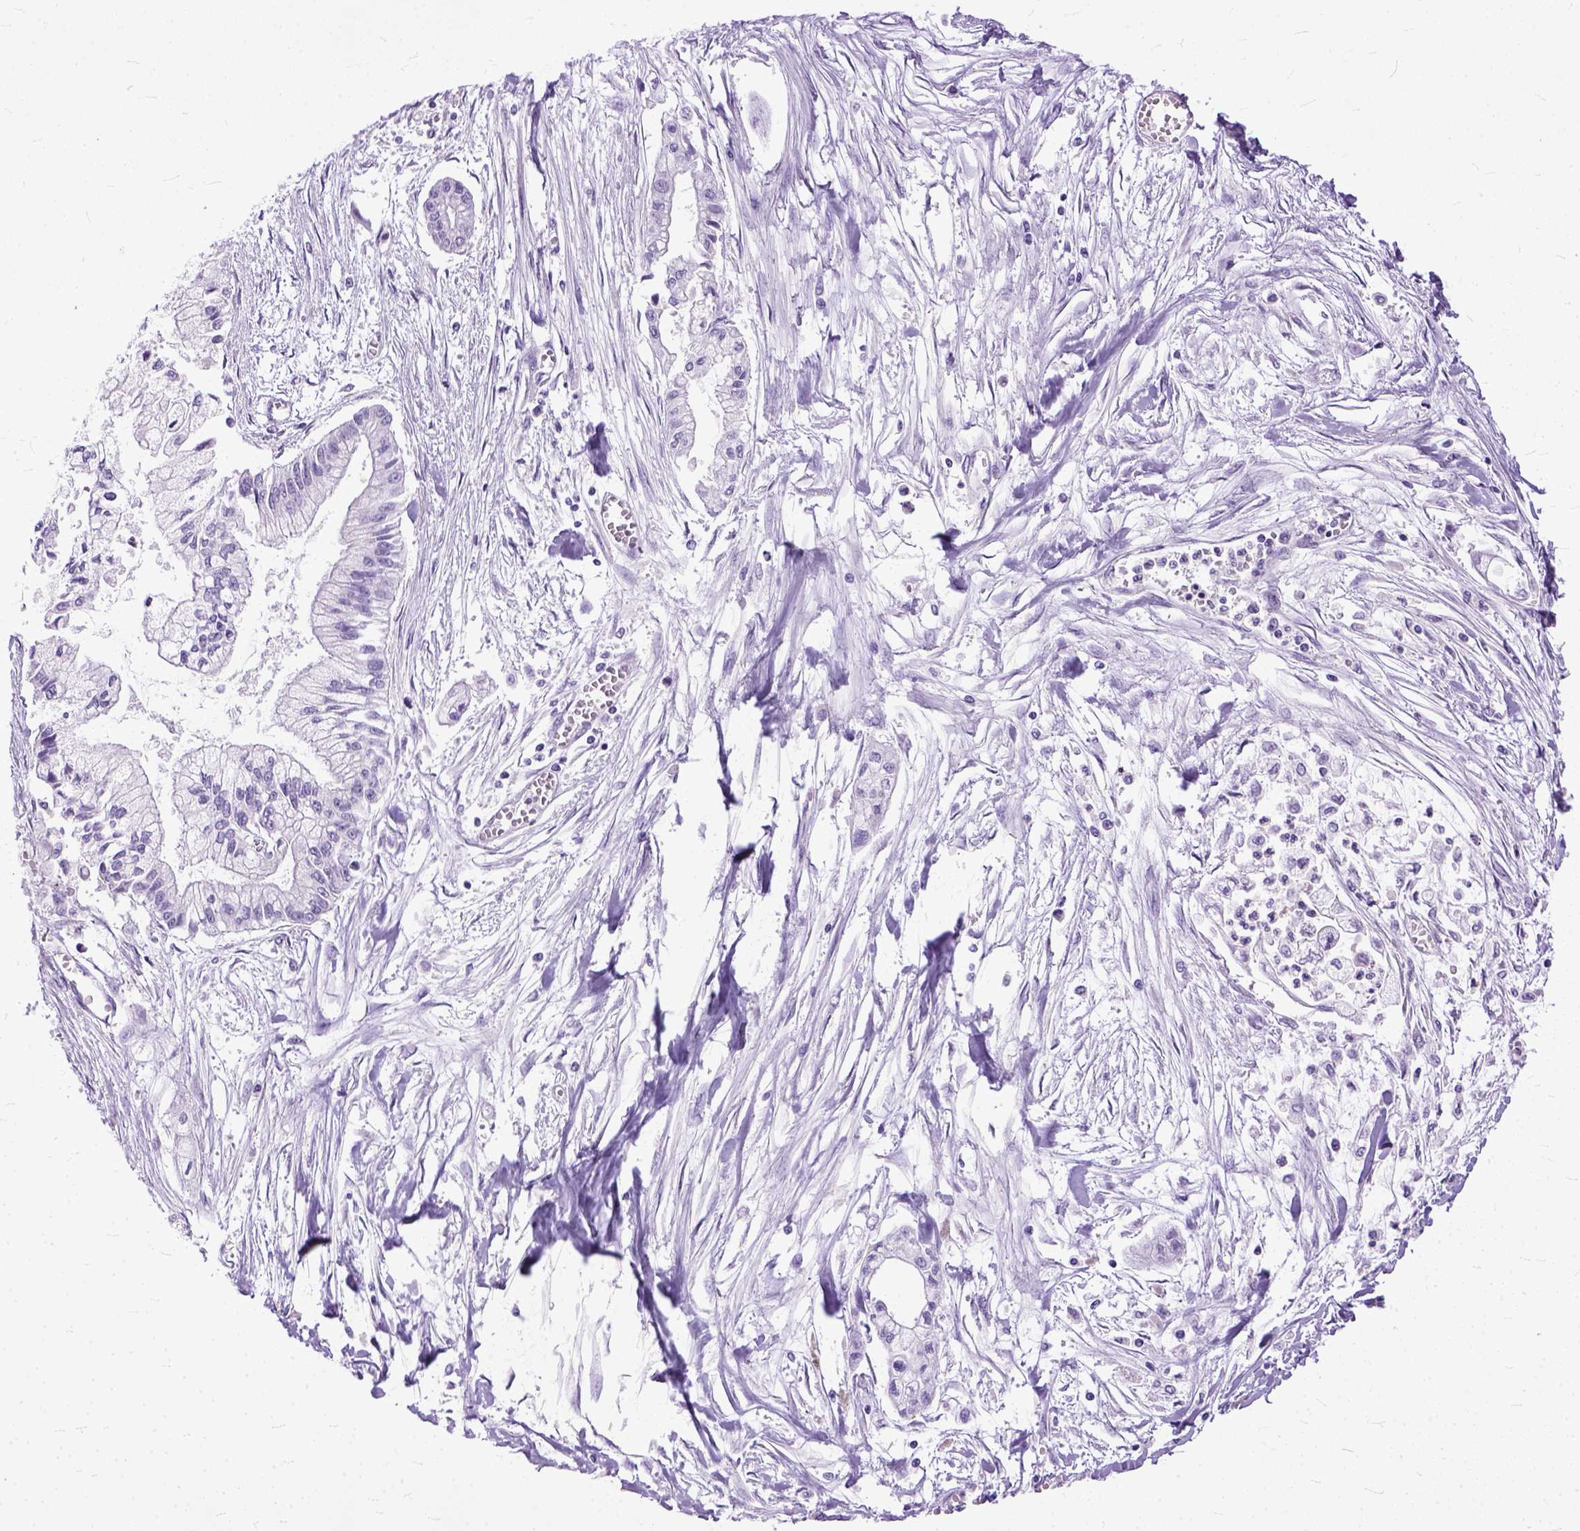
{"staining": {"intensity": "negative", "quantity": "none", "location": "none"}, "tissue": "pancreatic cancer", "cell_type": "Tumor cells", "image_type": "cancer", "snomed": [{"axis": "morphology", "description": "Adenocarcinoma, NOS"}, {"axis": "topography", "description": "Pancreas"}], "caption": "DAB immunohistochemical staining of human pancreatic cancer (adenocarcinoma) exhibits no significant expression in tumor cells. Brightfield microscopy of IHC stained with DAB (brown) and hematoxylin (blue), captured at high magnification.", "gene": "TCEAL7", "patient": {"sex": "male", "age": 54}}